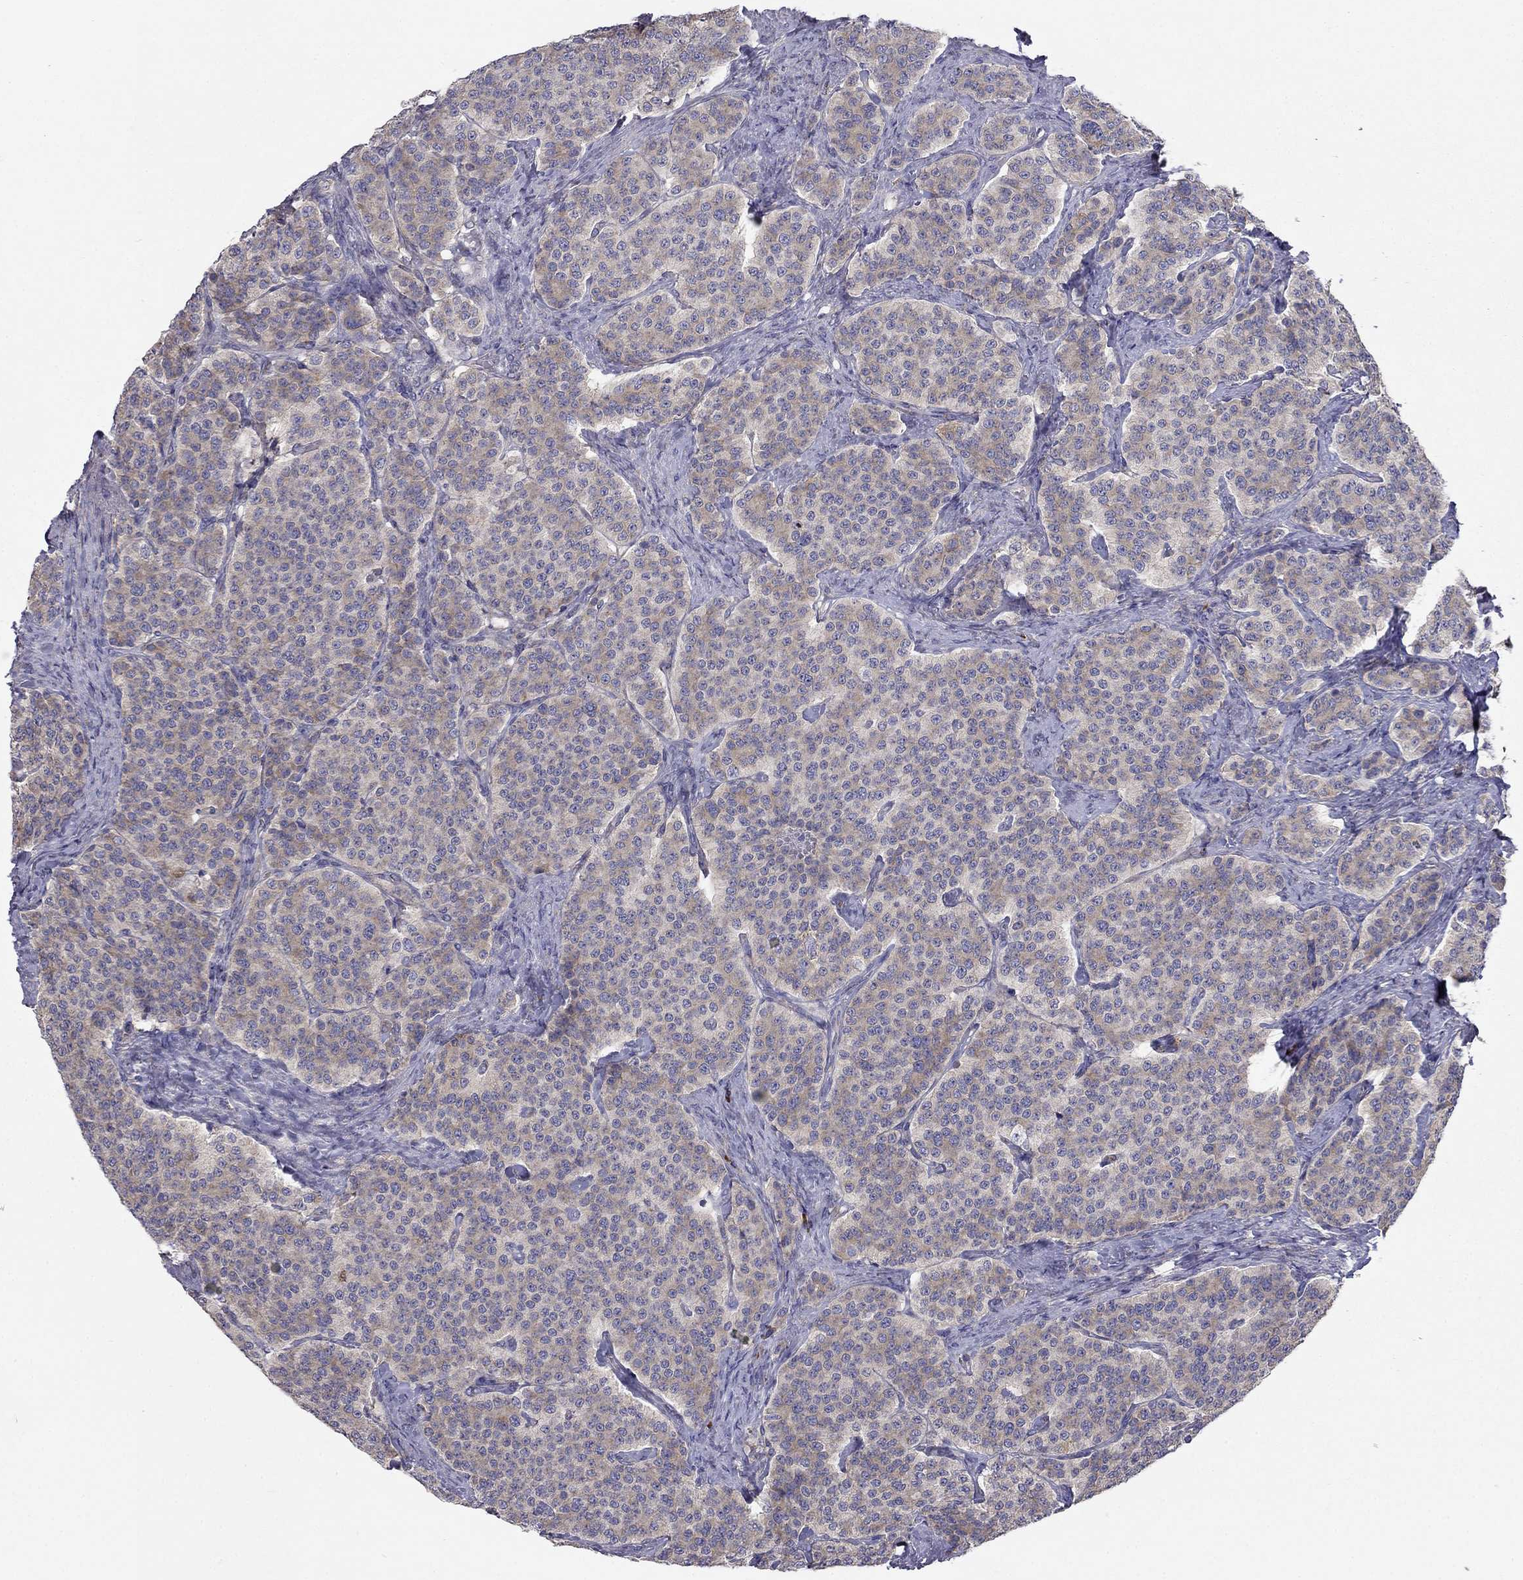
{"staining": {"intensity": "weak", "quantity": ">75%", "location": "cytoplasmic/membranous"}, "tissue": "carcinoid", "cell_type": "Tumor cells", "image_type": "cancer", "snomed": [{"axis": "morphology", "description": "Carcinoid, malignant, NOS"}, {"axis": "topography", "description": "Small intestine"}], "caption": "Protein analysis of carcinoid tissue displays weak cytoplasmic/membranous positivity in about >75% of tumor cells.", "gene": "LONRF2", "patient": {"sex": "female", "age": 58}}